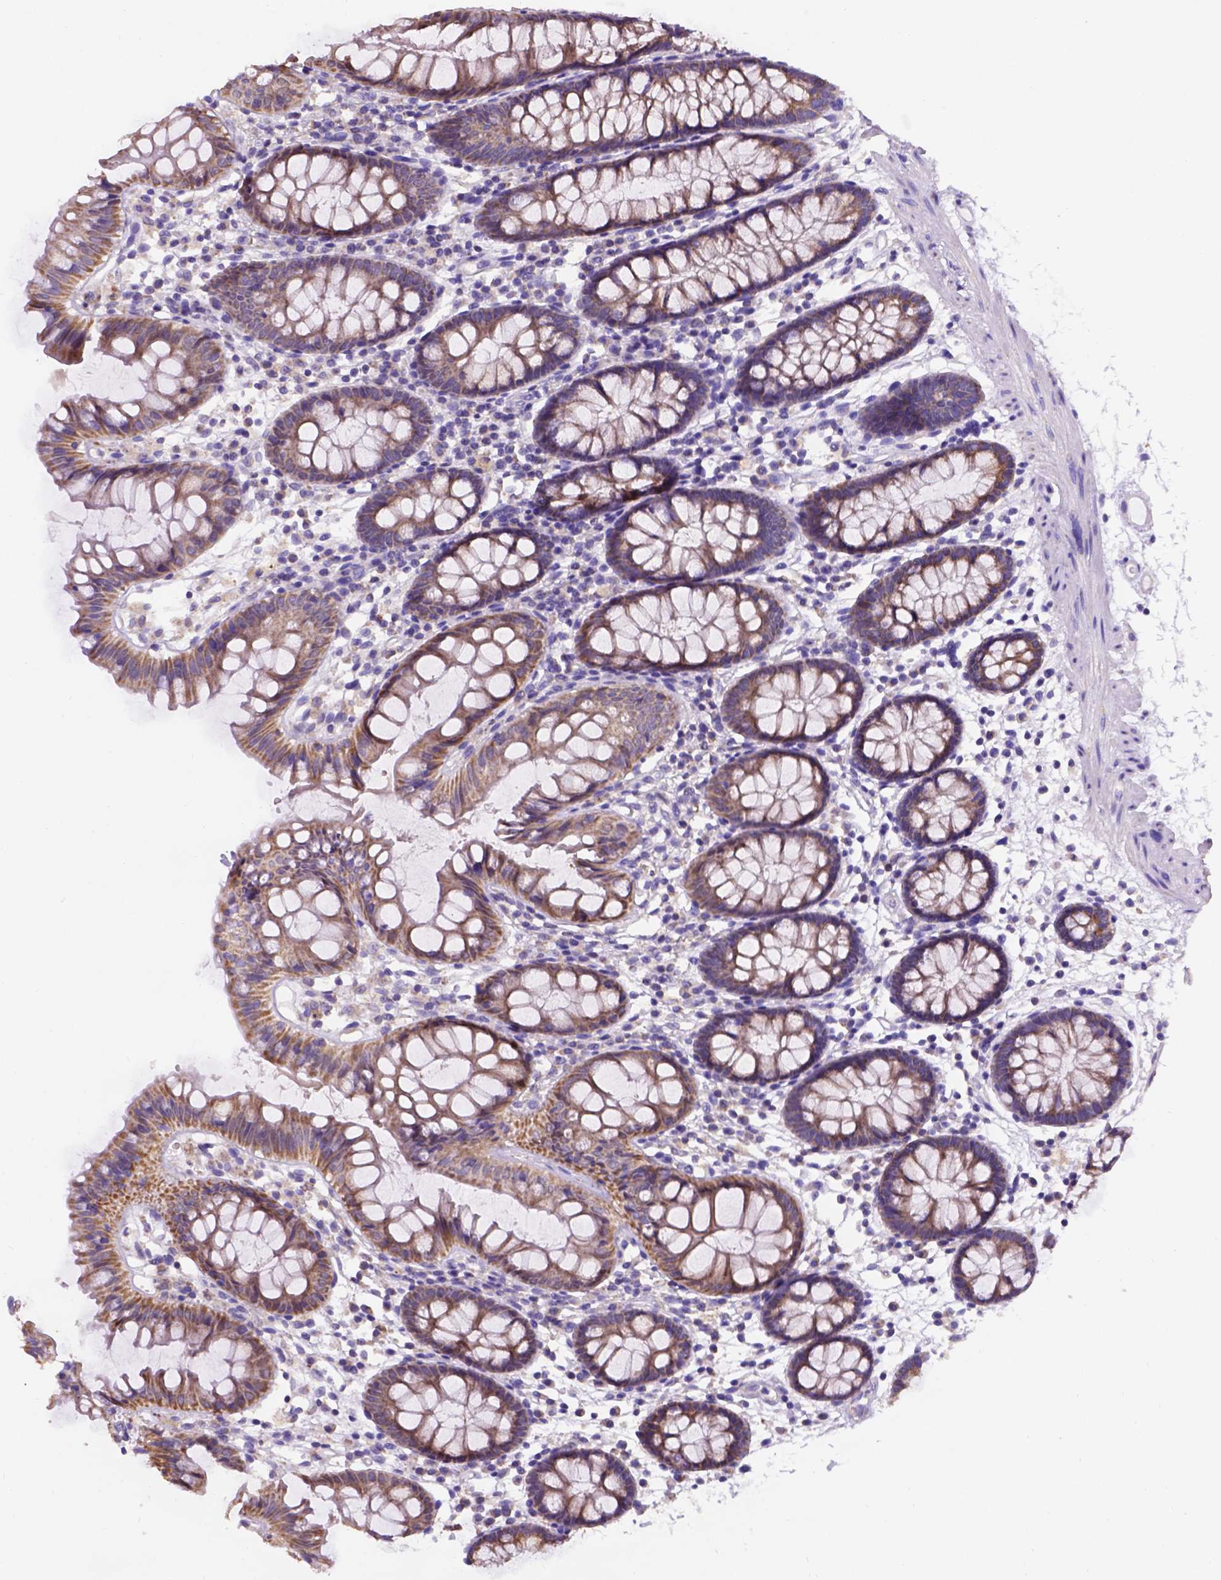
{"staining": {"intensity": "negative", "quantity": "none", "location": "none"}, "tissue": "colon", "cell_type": "Endothelial cells", "image_type": "normal", "snomed": [{"axis": "morphology", "description": "Normal tissue, NOS"}, {"axis": "topography", "description": "Colon"}], "caption": "The image exhibits no significant positivity in endothelial cells of colon.", "gene": "L2HGDH", "patient": {"sex": "female", "age": 84}}